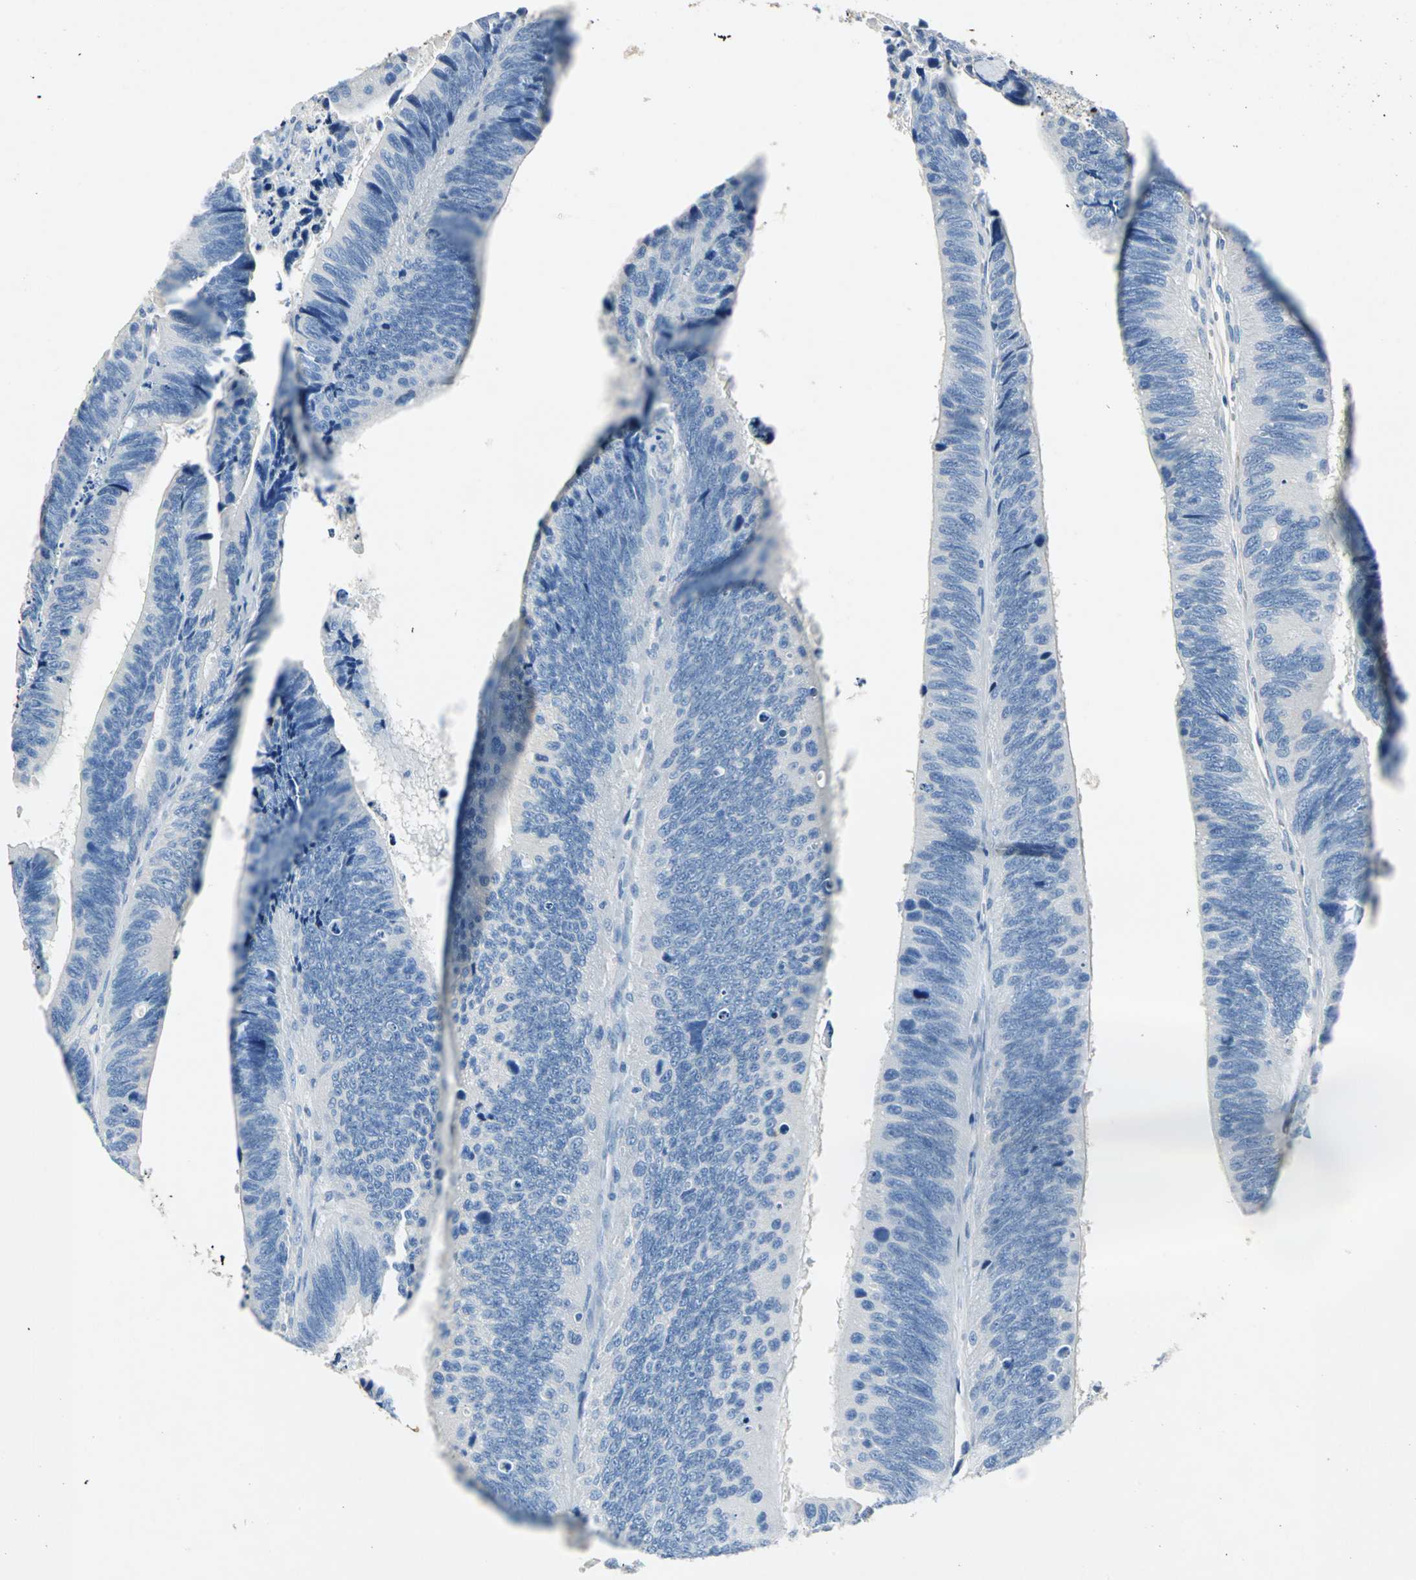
{"staining": {"intensity": "negative", "quantity": "none", "location": "none"}, "tissue": "colorectal cancer", "cell_type": "Tumor cells", "image_type": "cancer", "snomed": [{"axis": "morphology", "description": "Adenocarcinoma, NOS"}, {"axis": "topography", "description": "Colon"}], "caption": "Immunohistochemical staining of colorectal cancer (adenocarcinoma) shows no significant expression in tumor cells.", "gene": "EFNB3", "patient": {"sex": "male", "age": 72}}